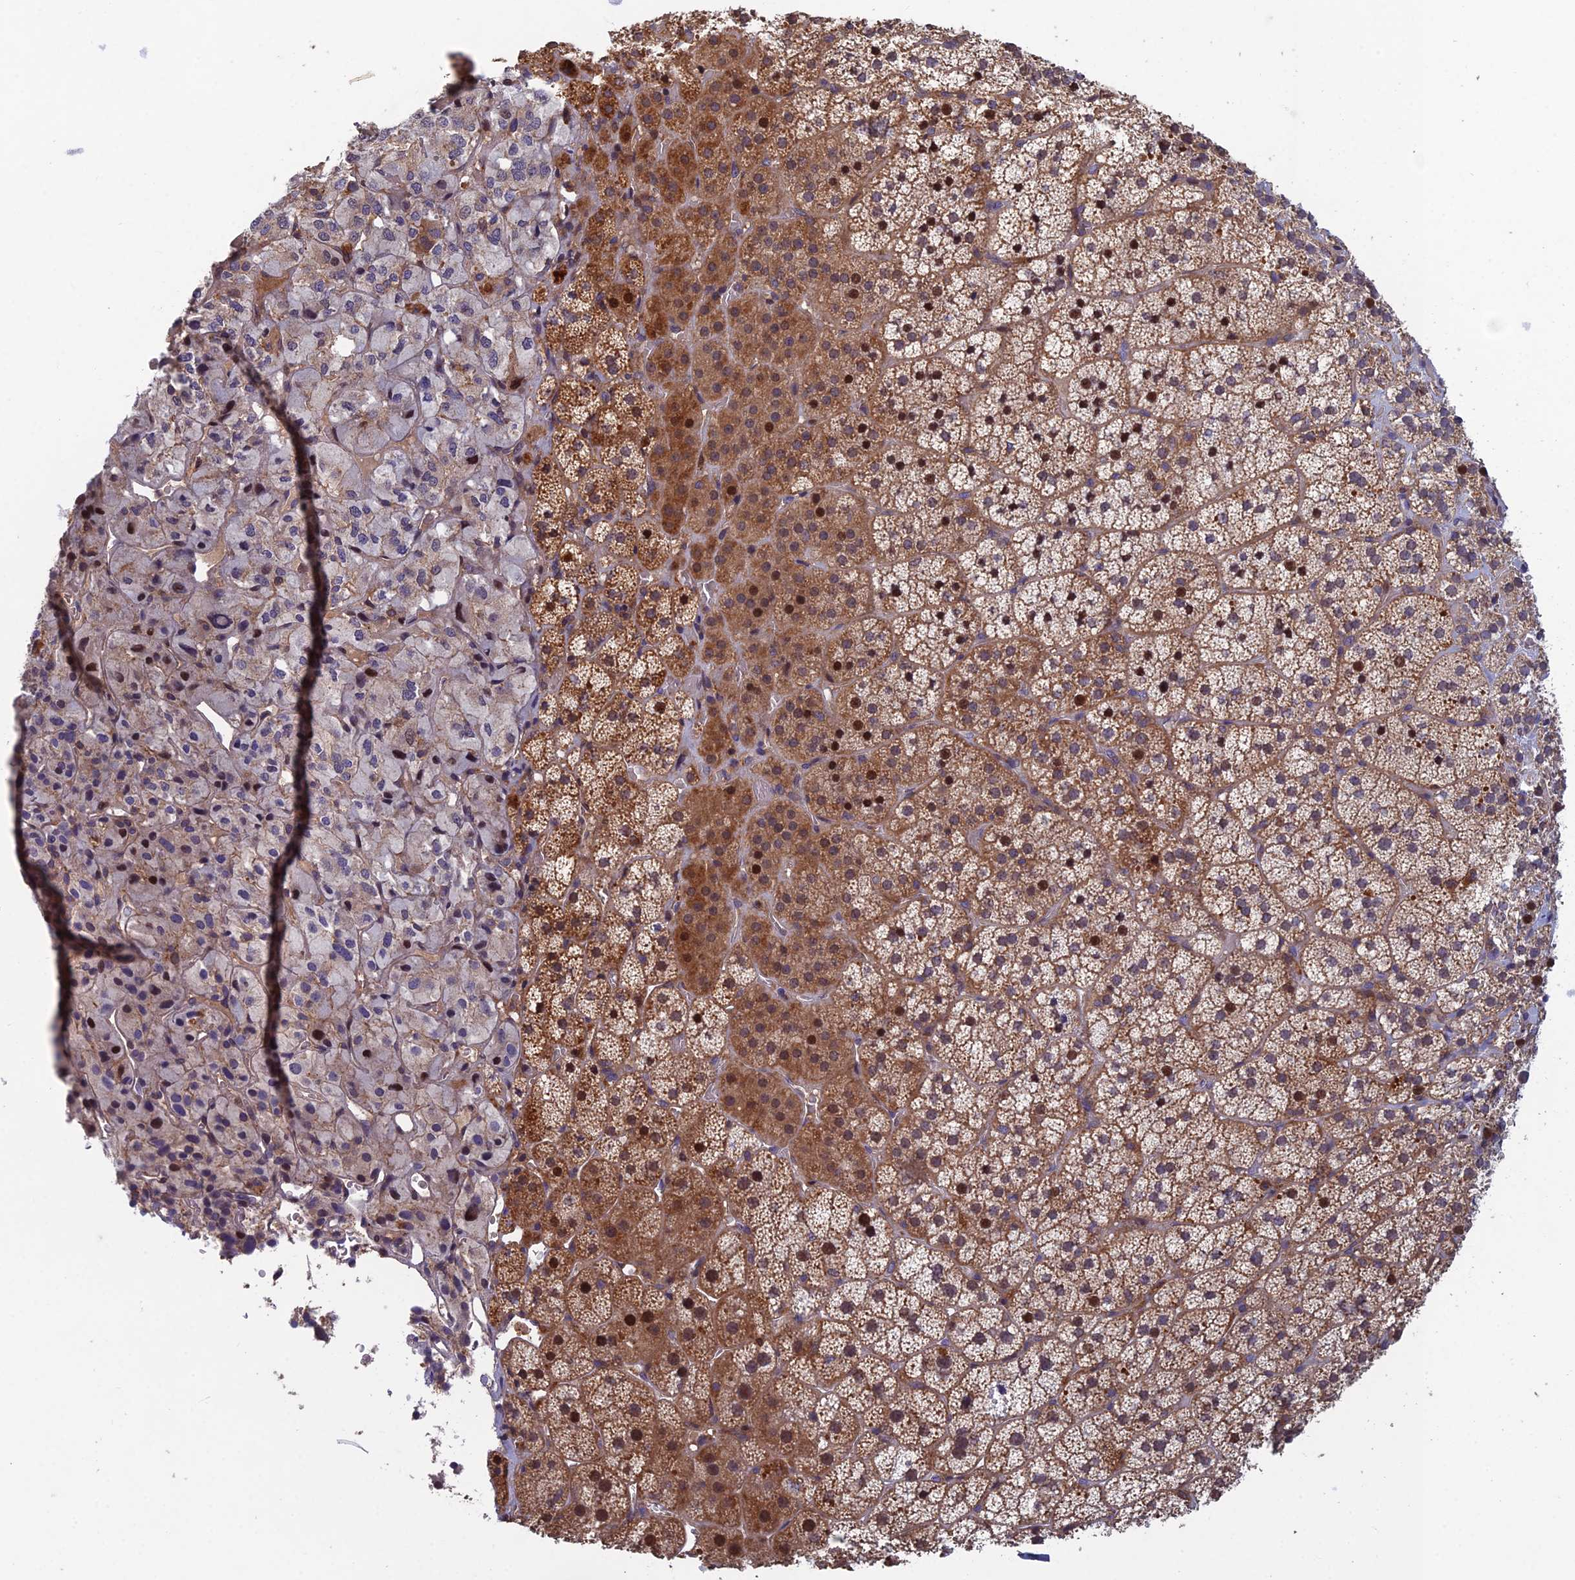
{"staining": {"intensity": "moderate", "quantity": ">75%", "location": "cytoplasmic/membranous,nuclear"}, "tissue": "adrenal gland", "cell_type": "Glandular cells", "image_type": "normal", "snomed": [{"axis": "morphology", "description": "Normal tissue, NOS"}, {"axis": "topography", "description": "Adrenal gland"}], "caption": "Moderate cytoplasmic/membranous,nuclear protein staining is present in about >75% of glandular cells in adrenal gland.", "gene": "C15orf62", "patient": {"sex": "female", "age": 44}}